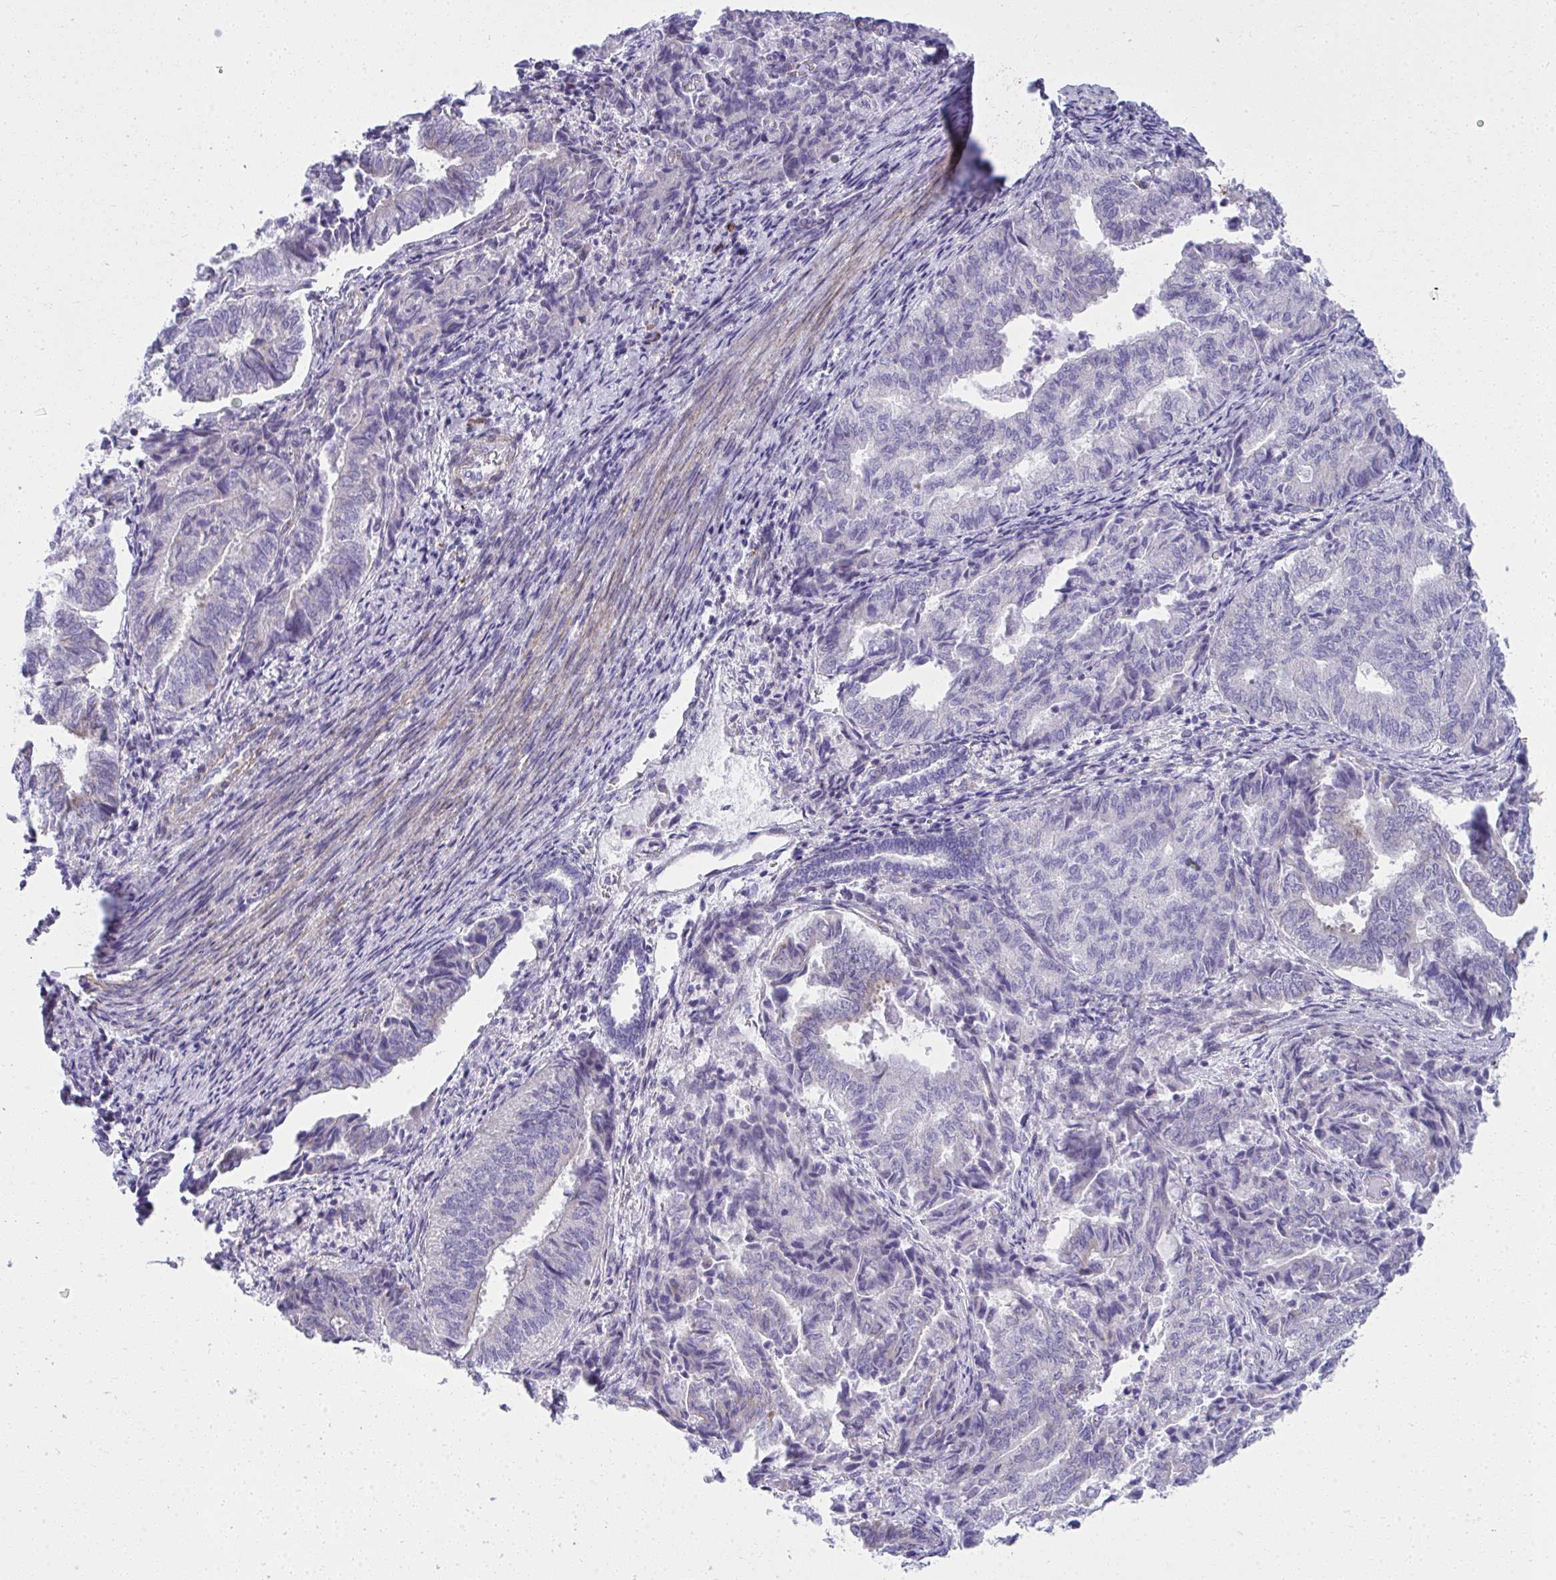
{"staining": {"intensity": "negative", "quantity": "none", "location": "none"}, "tissue": "endometrial cancer", "cell_type": "Tumor cells", "image_type": "cancer", "snomed": [{"axis": "morphology", "description": "Adenocarcinoma, NOS"}, {"axis": "topography", "description": "Endometrium"}], "caption": "A high-resolution micrograph shows immunohistochemistry staining of adenocarcinoma (endometrial), which exhibits no significant positivity in tumor cells.", "gene": "PUS7L", "patient": {"sex": "female", "age": 80}}